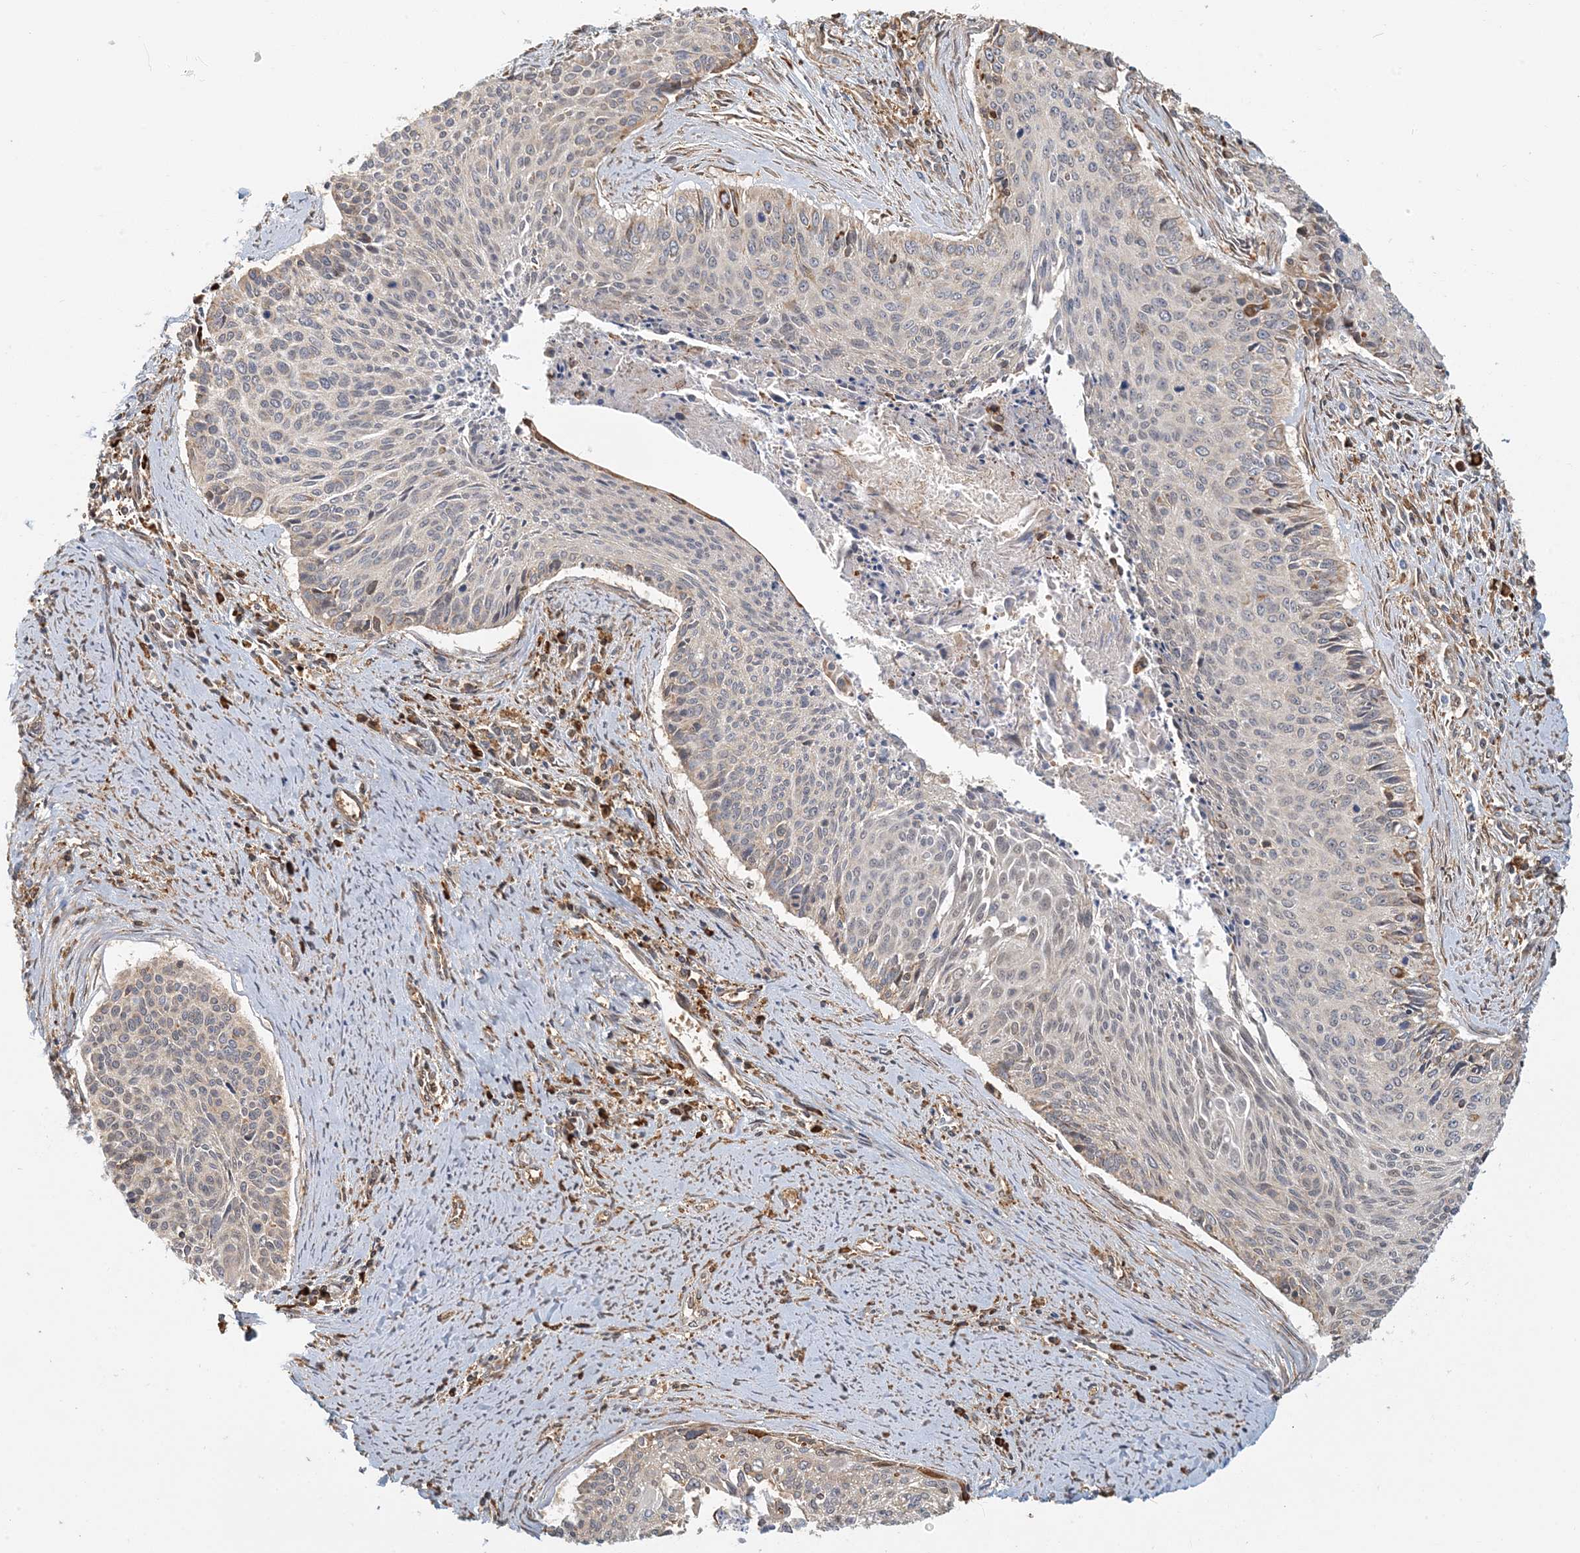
{"staining": {"intensity": "negative", "quantity": "none", "location": "none"}, "tissue": "cervical cancer", "cell_type": "Tumor cells", "image_type": "cancer", "snomed": [{"axis": "morphology", "description": "Squamous cell carcinoma, NOS"}, {"axis": "topography", "description": "Cervix"}], "caption": "Tumor cells are negative for brown protein staining in cervical cancer (squamous cell carcinoma).", "gene": "HNMT", "patient": {"sex": "female", "age": 55}}